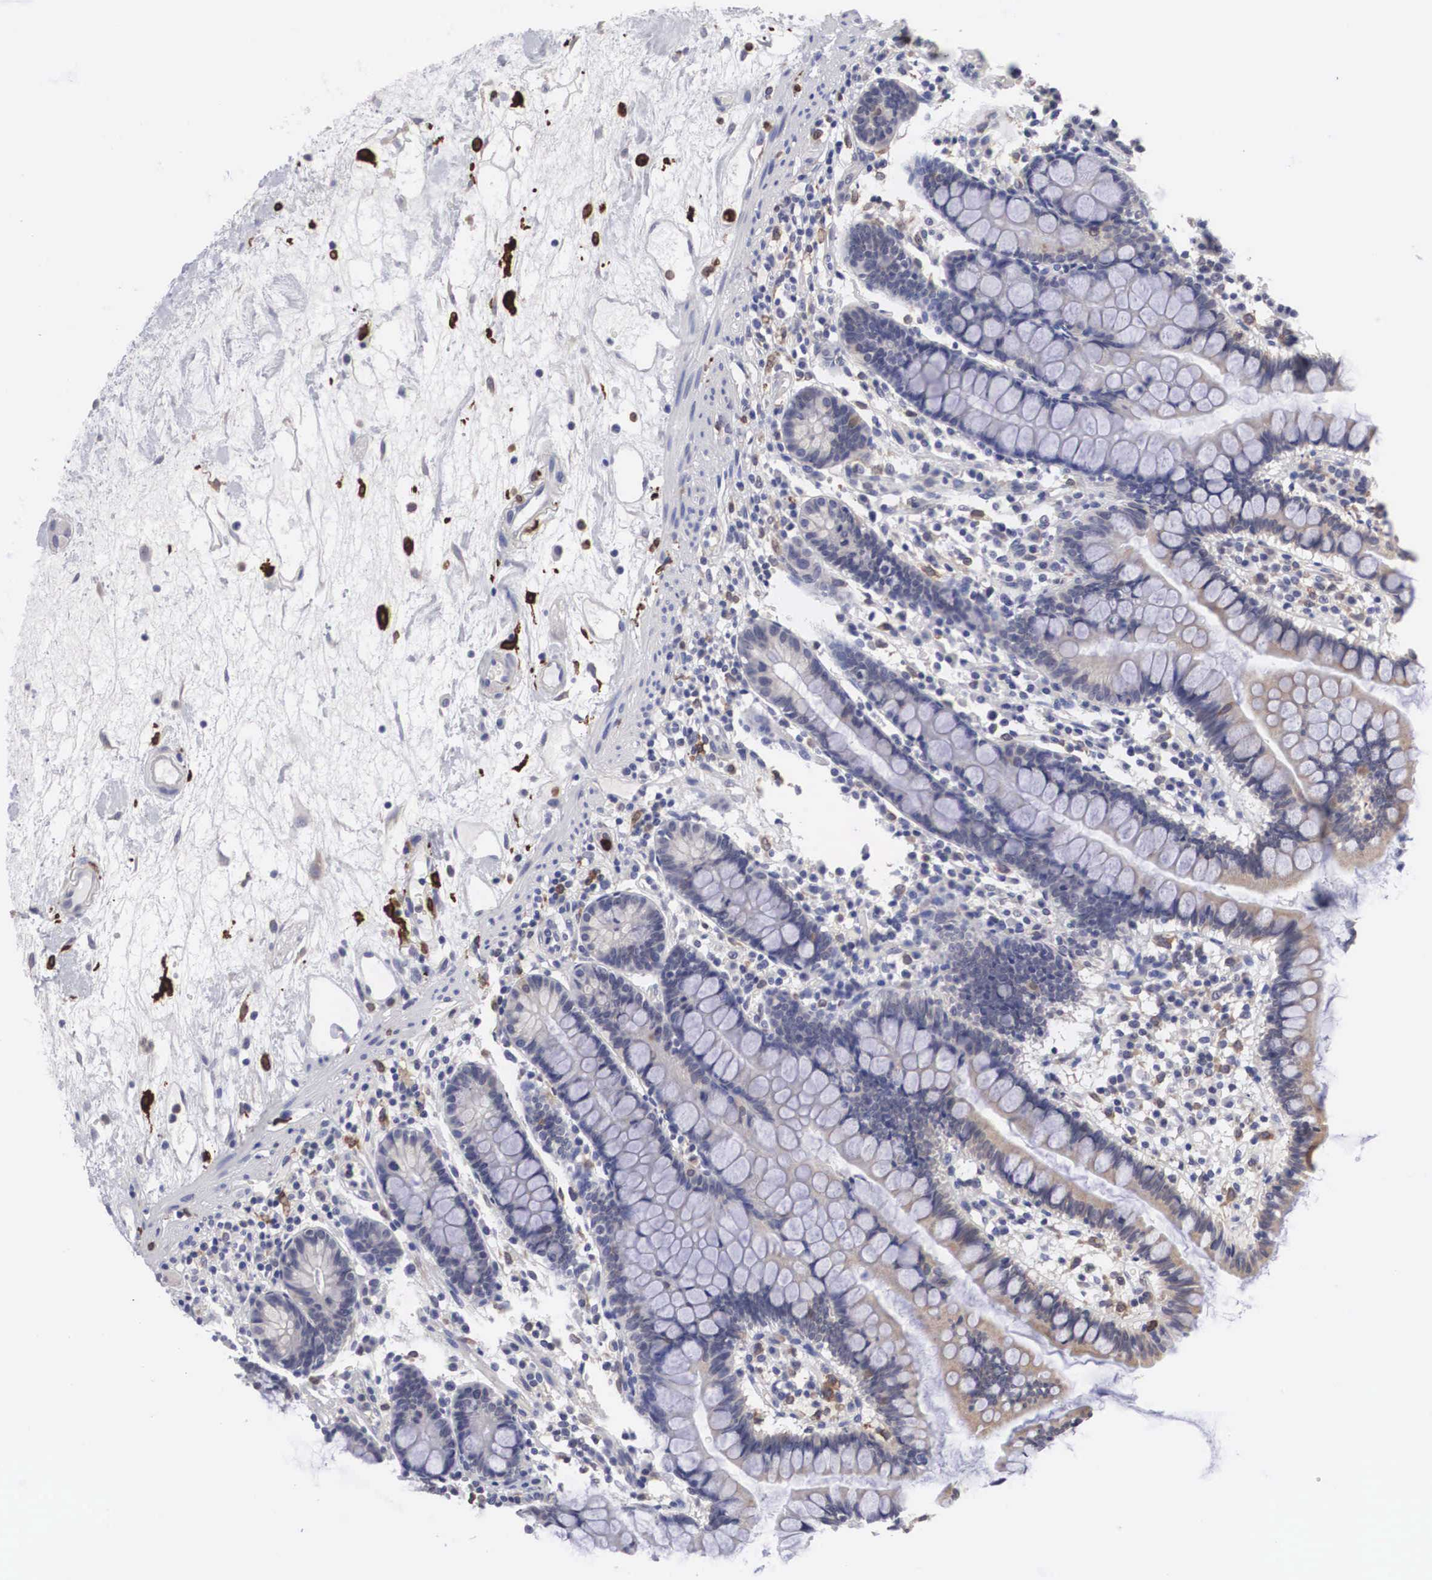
{"staining": {"intensity": "moderate", "quantity": "25%-75%", "location": "cytoplasmic/membranous"}, "tissue": "small intestine", "cell_type": "Glandular cells", "image_type": "normal", "snomed": [{"axis": "morphology", "description": "Normal tissue, NOS"}, {"axis": "topography", "description": "Small intestine"}], "caption": "A micrograph of small intestine stained for a protein displays moderate cytoplasmic/membranous brown staining in glandular cells. Using DAB (3,3'-diaminobenzidine) (brown) and hematoxylin (blue) stains, captured at high magnification using brightfield microscopy.", "gene": "HMOX1", "patient": {"sex": "female", "age": 51}}